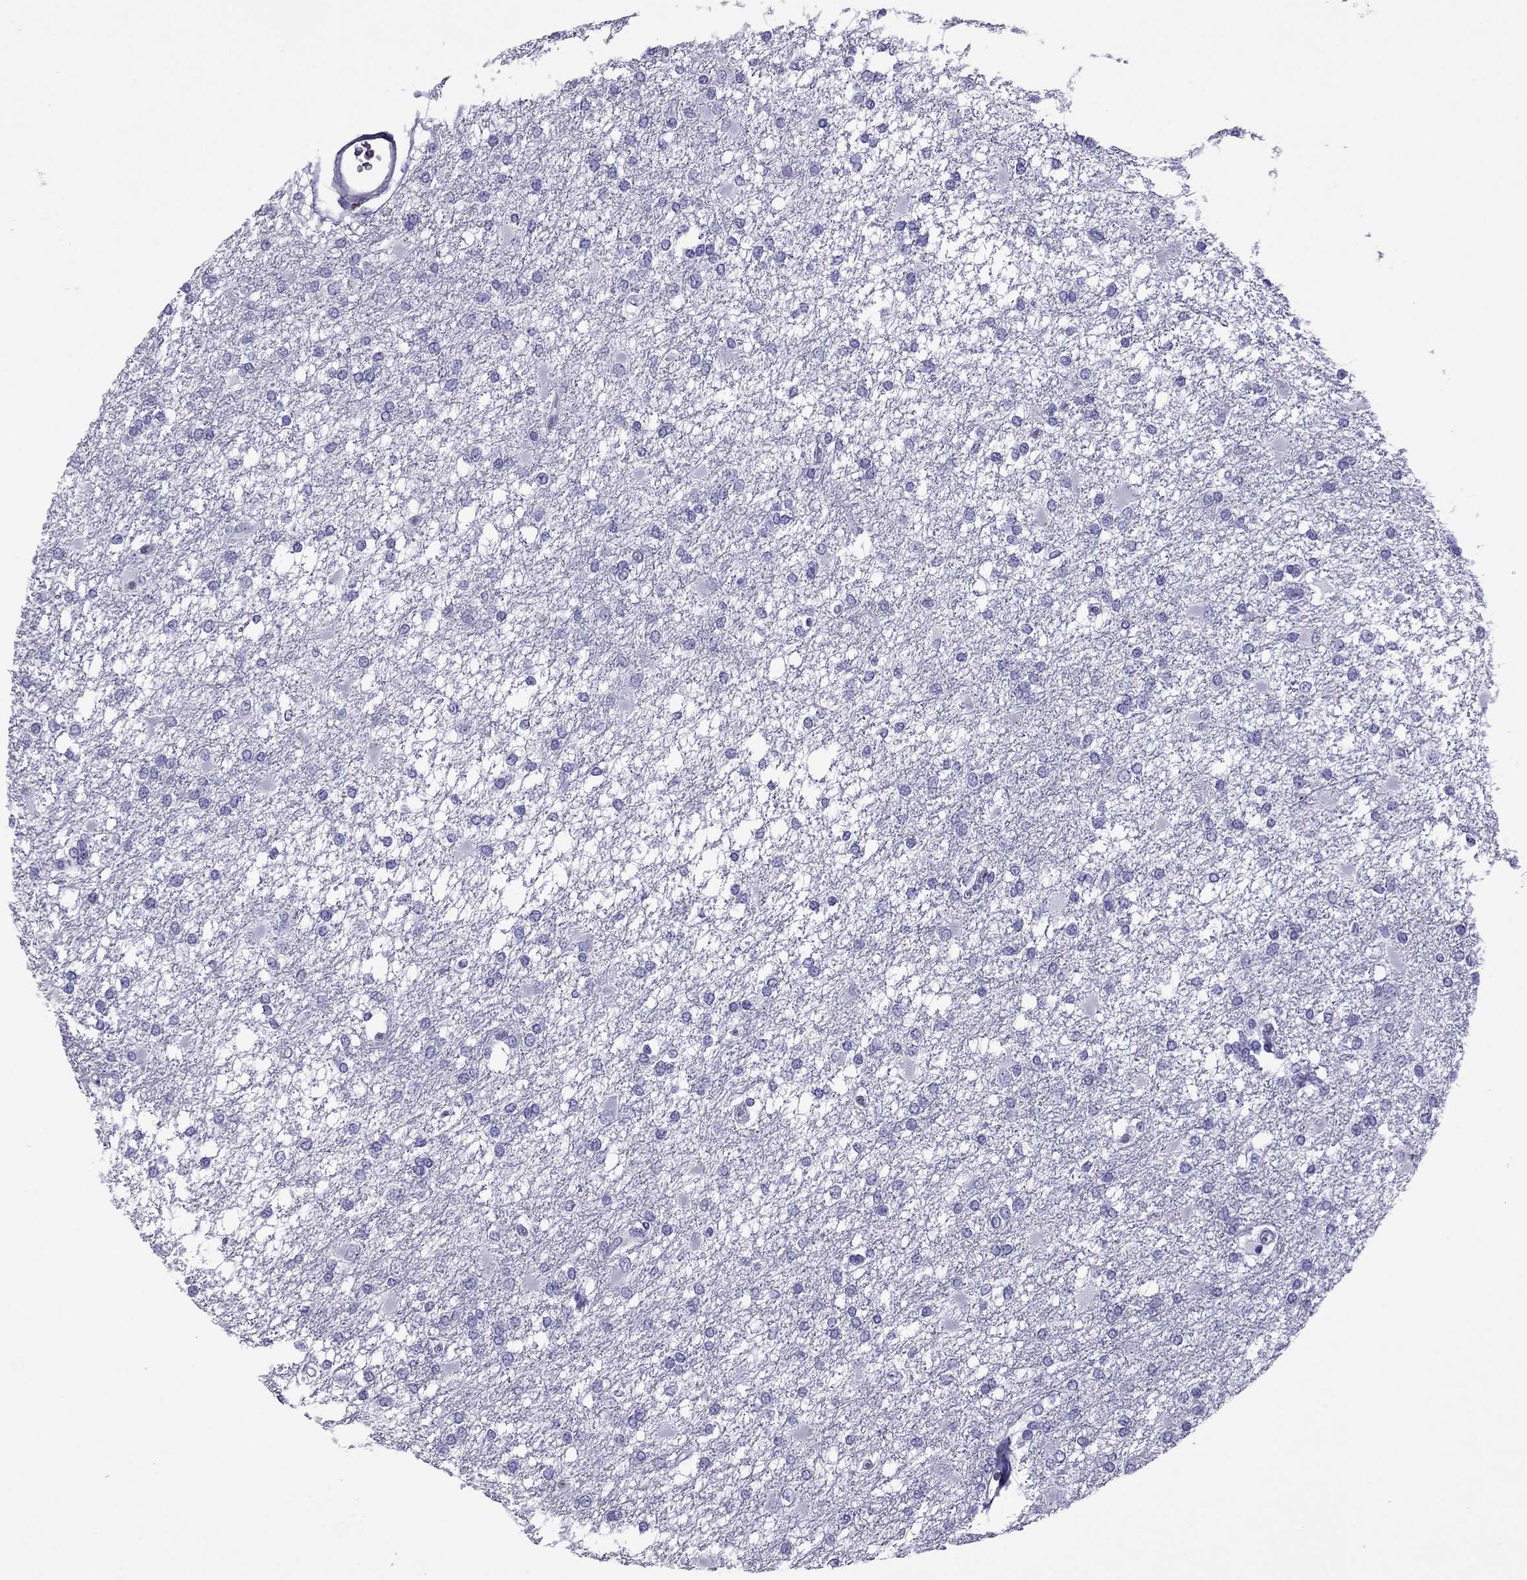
{"staining": {"intensity": "negative", "quantity": "none", "location": "none"}, "tissue": "glioma", "cell_type": "Tumor cells", "image_type": "cancer", "snomed": [{"axis": "morphology", "description": "Glioma, malignant, High grade"}, {"axis": "topography", "description": "Cerebral cortex"}], "caption": "Tumor cells show no significant protein positivity in glioma.", "gene": "MYL11", "patient": {"sex": "male", "age": 79}}